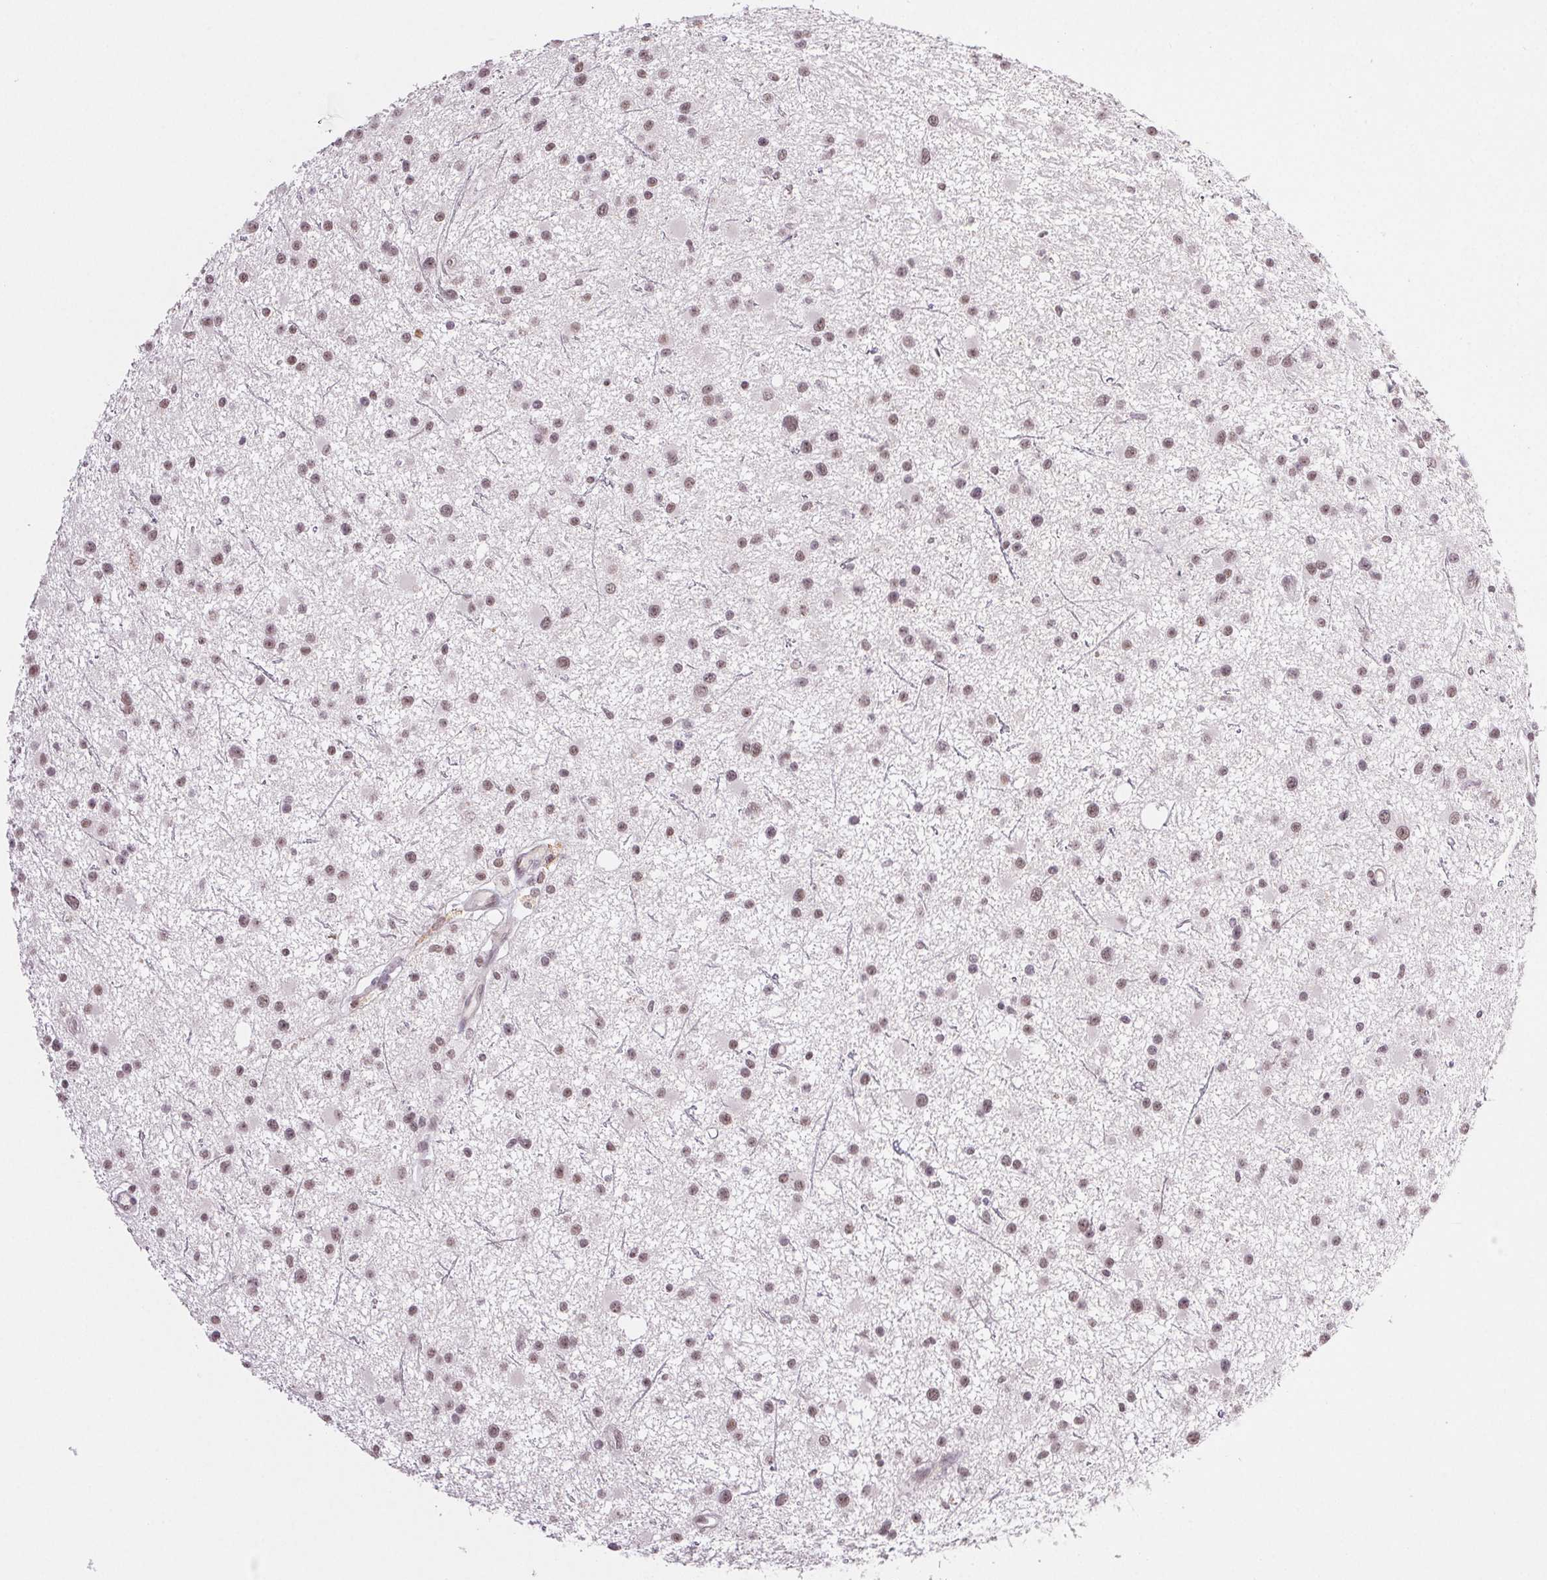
{"staining": {"intensity": "moderate", "quantity": "25%-75%", "location": "nuclear"}, "tissue": "glioma", "cell_type": "Tumor cells", "image_type": "cancer", "snomed": [{"axis": "morphology", "description": "Glioma, malignant, Low grade"}, {"axis": "topography", "description": "Brain"}], "caption": "Protein expression analysis of glioma reveals moderate nuclear expression in about 25%-75% of tumor cells.", "gene": "PRPF18", "patient": {"sex": "male", "age": 43}}